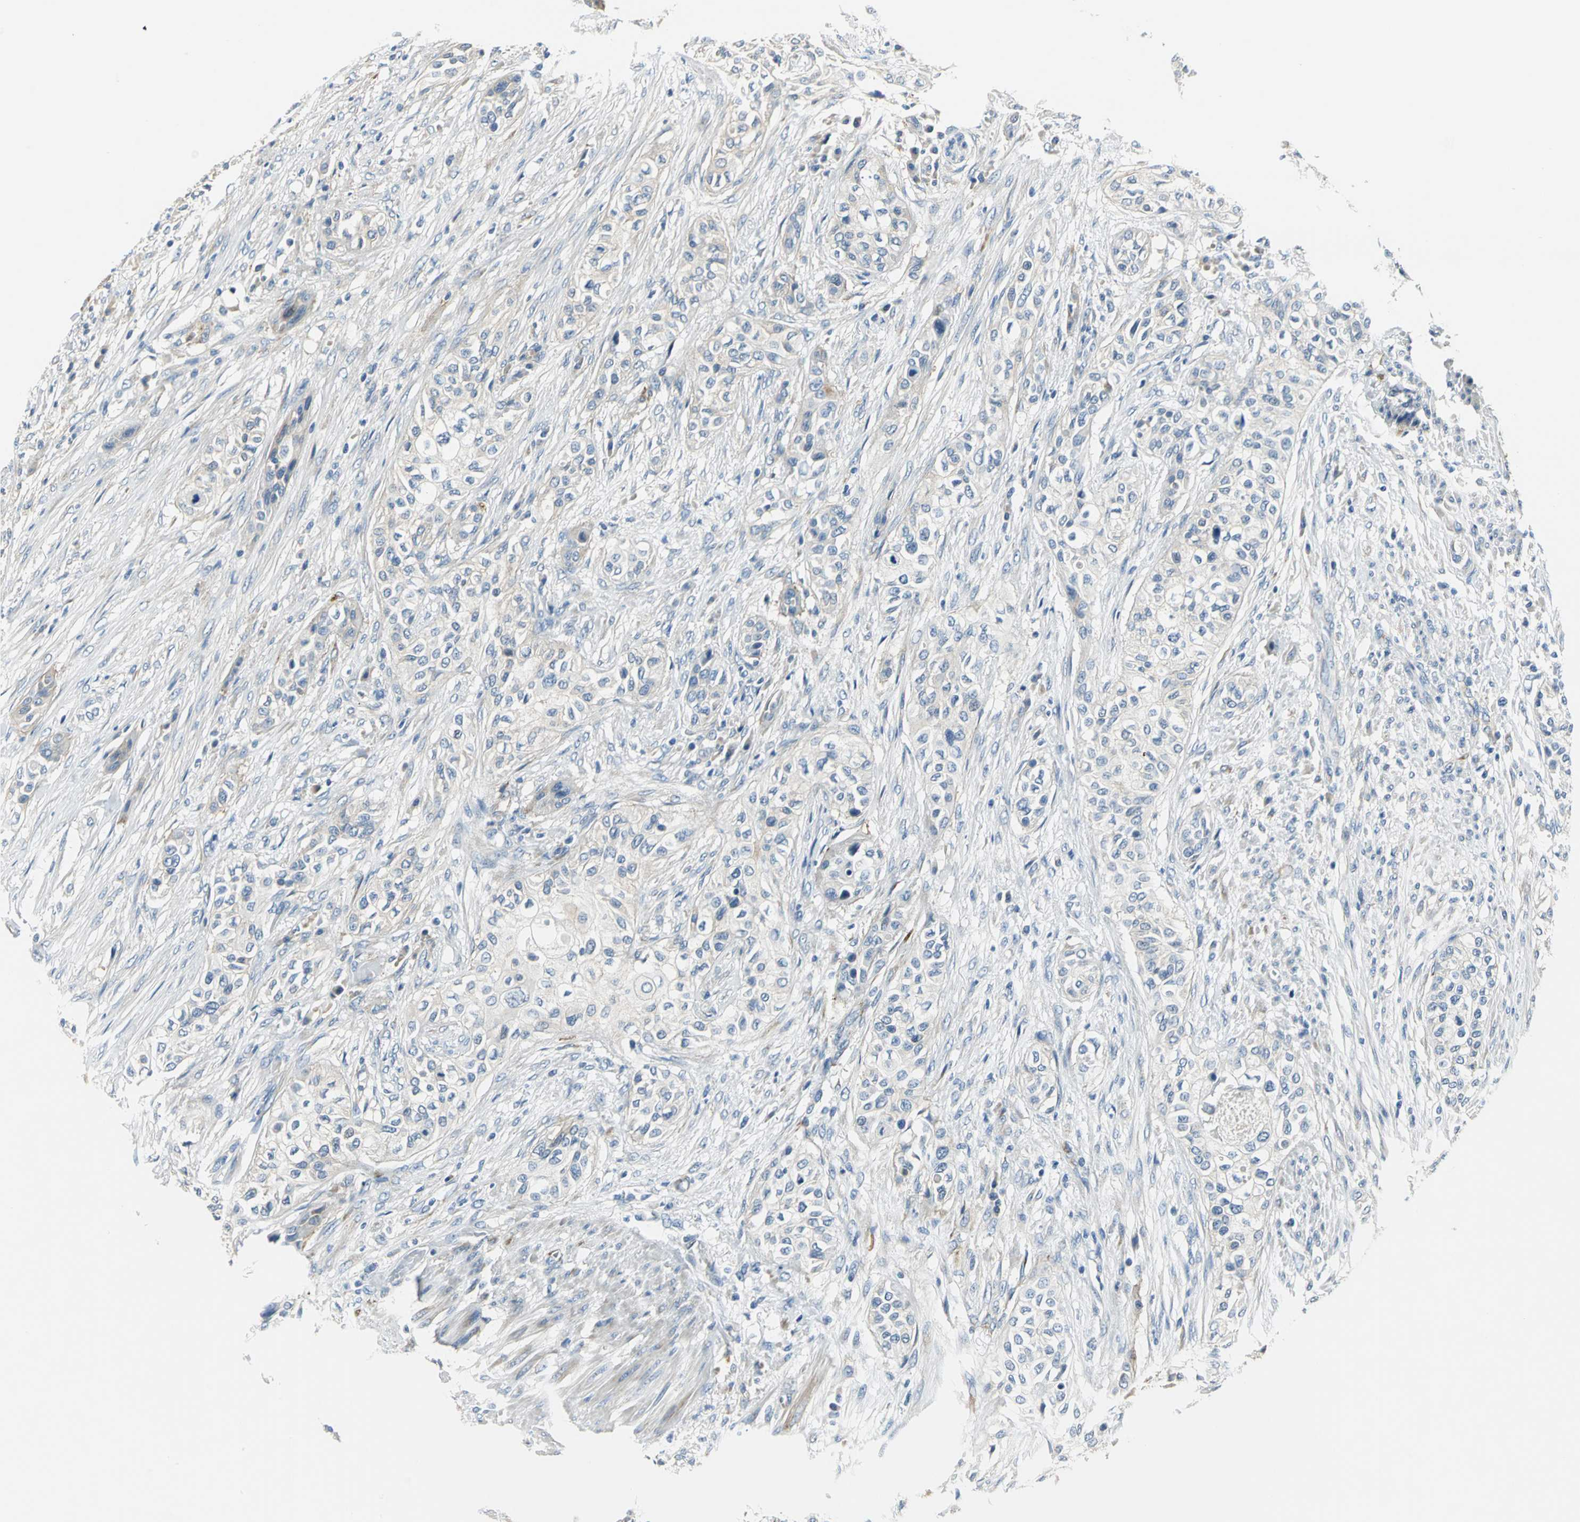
{"staining": {"intensity": "weak", "quantity": "25%-75%", "location": "cytoplasmic/membranous"}, "tissue": "urothelial cancer", "cell_type": "Tumor cells", "image_type": "cancer", "snomed": [{"axis": "morphology", "description": "Urothelial carcinoma, High grade"}, {"axis": "topography", "description": "Urinary bladder"}], "caption": "High-grade urothelial carcinoma tissue exhibits weak cytoplasmic/membranous staining in about 25%-75% of tumor cells, visualized by immunohistochemistry.", "gene": "B3GNT2", "patient": {"sex": "male", "age": 74}}